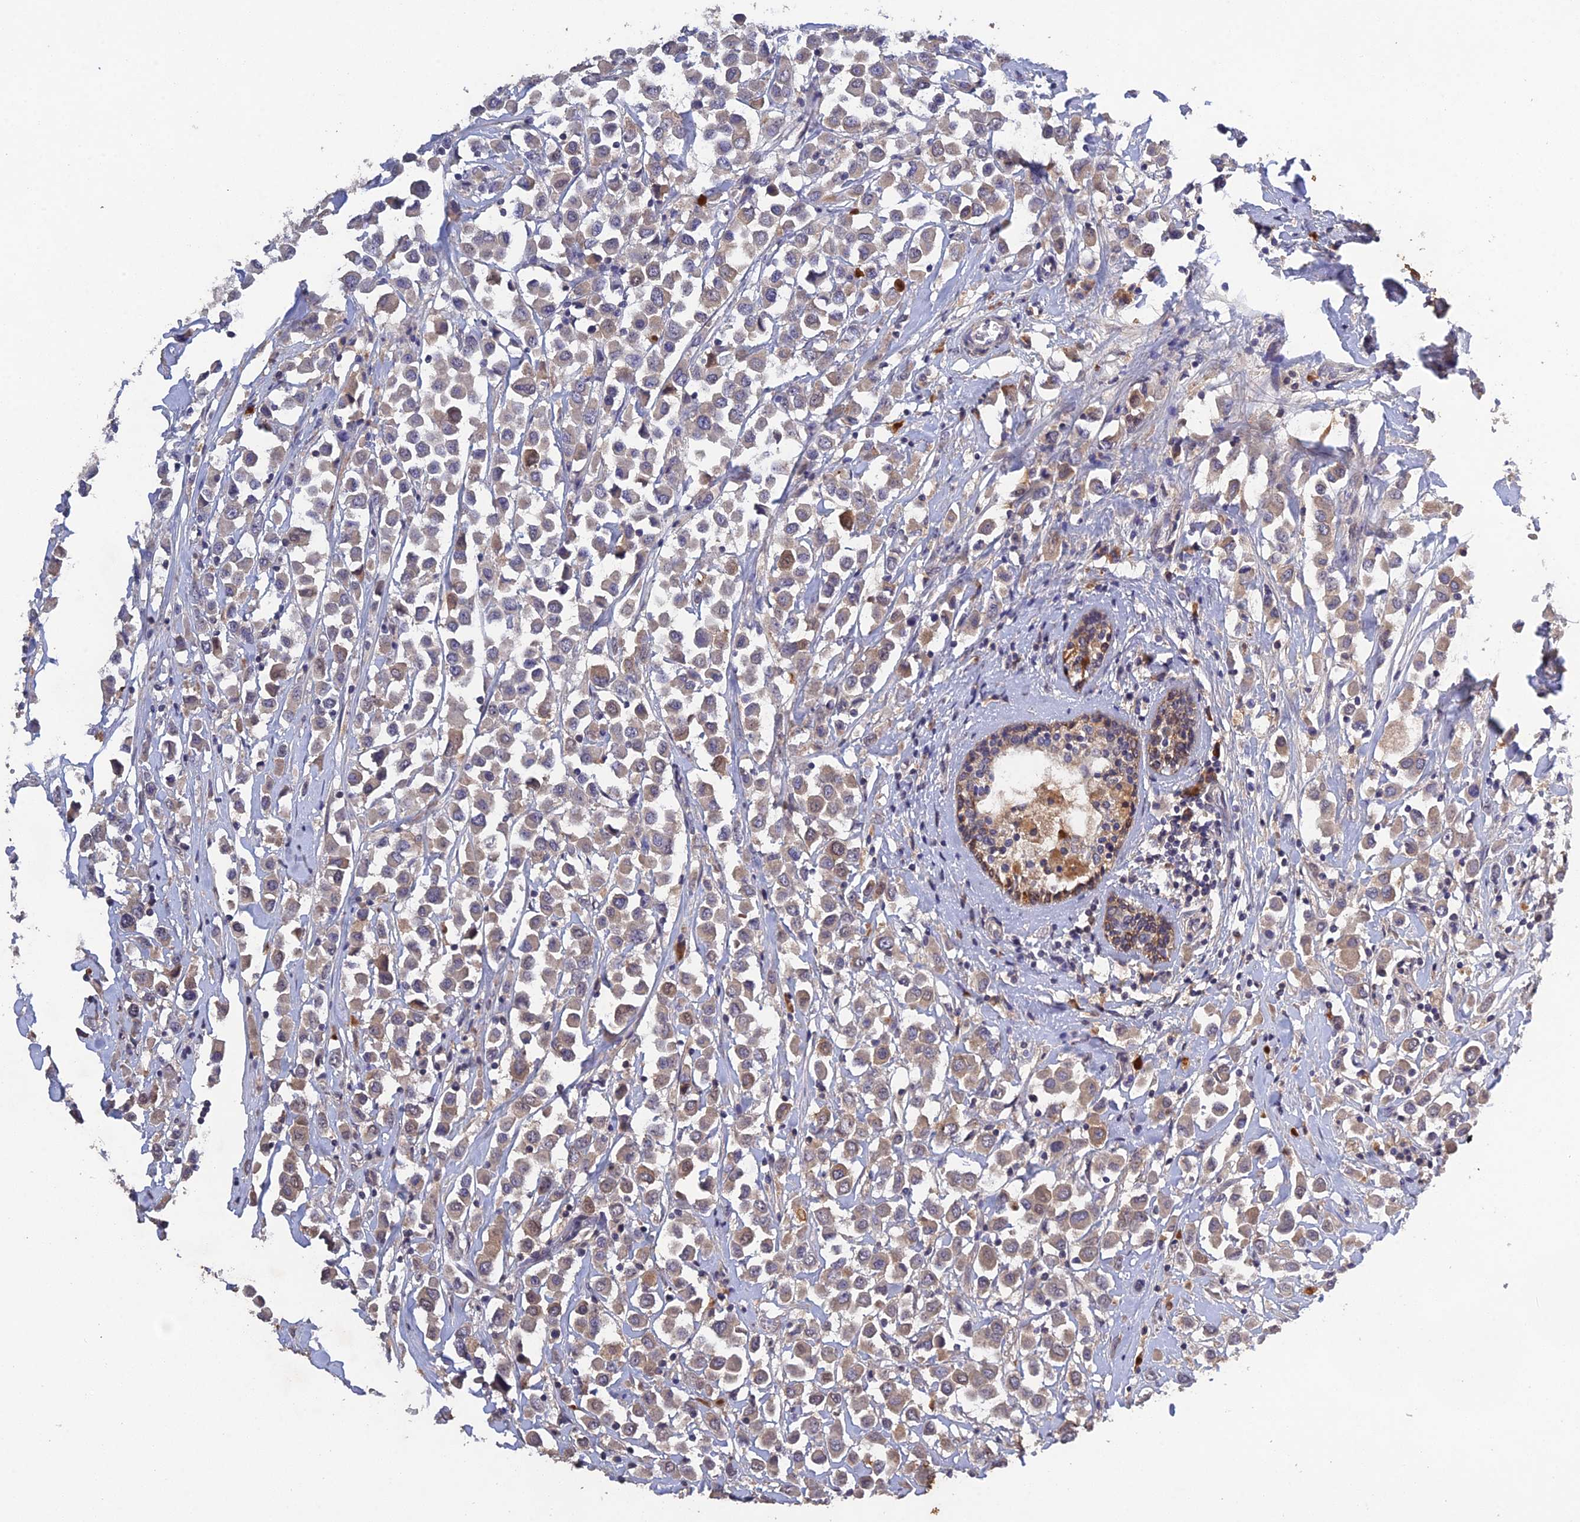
{"staining": {"intensity": "weak", "quantity": ">75%", "location": "cytoplasmic/membranous"}, "tissue": "breast cancer", "cell_type": "Tumor cells", "image_type": "cancer", "snomed": [{"axis": "morphology", "description": "Duct carcinoma"}, {"axis": "topography", "description": "Breast"}], "caption": "Weak cytoplasmic/membranous protein staining is identified in approximately >75% of tumor cells in infiltrating ductal carcinoma (breast).", "gene": "SLC39A13", "patient": {"sex": "female", "age": 61}}